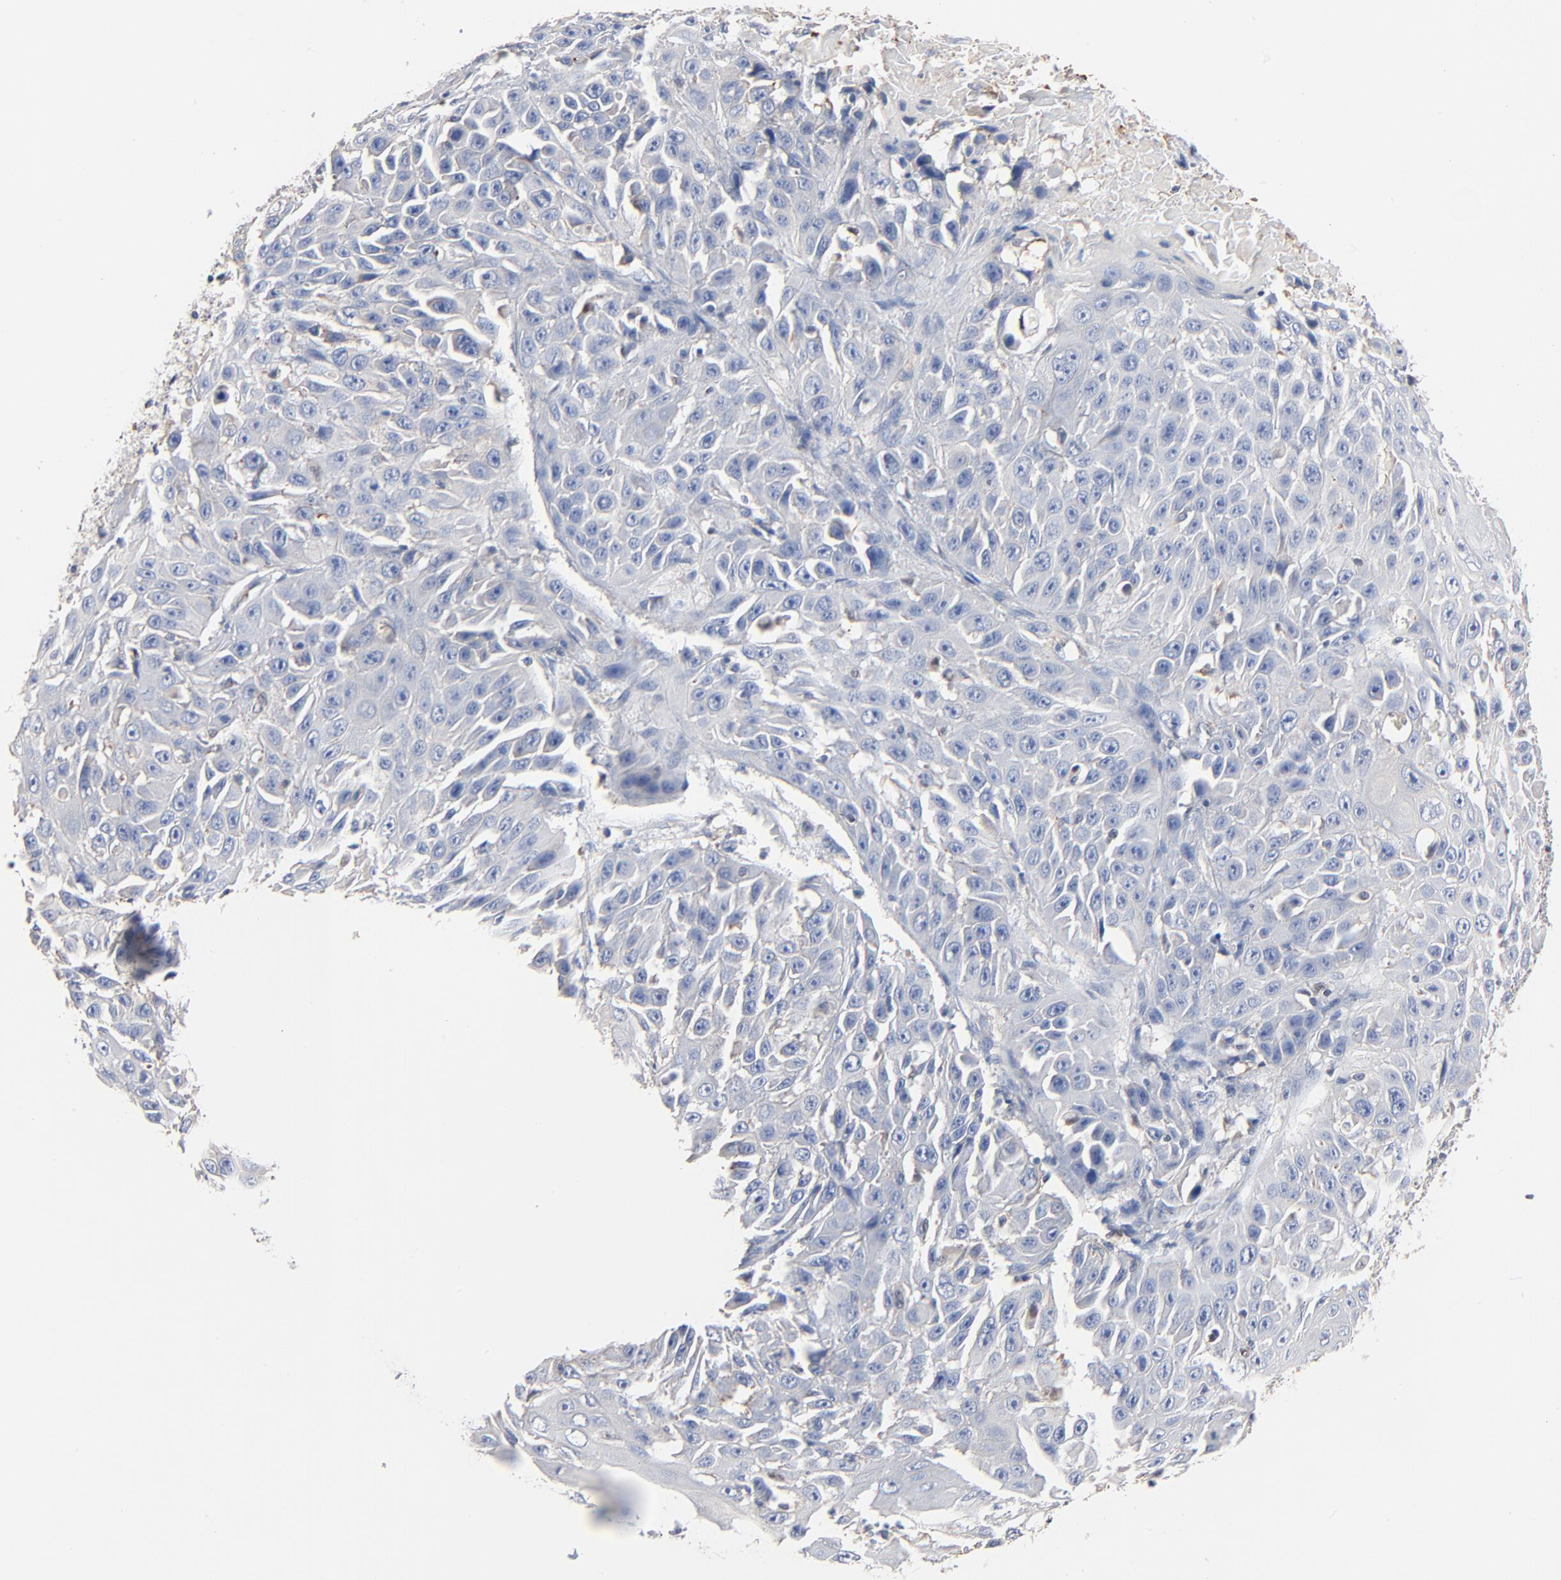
{"staining": {"intensity": "negative", "quantity": "none", "location": "none"}, "tissue": "cervical cancer", "cell_type": "Tumor cells", "image_type": "cancer", "snomed": [{"axis": "morphology", "description": "Squamous cell carcinoma, NOS"}, {"axis": "topography", "description": "Cervix"}], "caption": "The micrograph demonstrates no staining of tumor cells in cervical cancer (squamous cell carcinoma).", "gene": "ARHGEF6", "patient": {"sex": "female", "age": 39}}